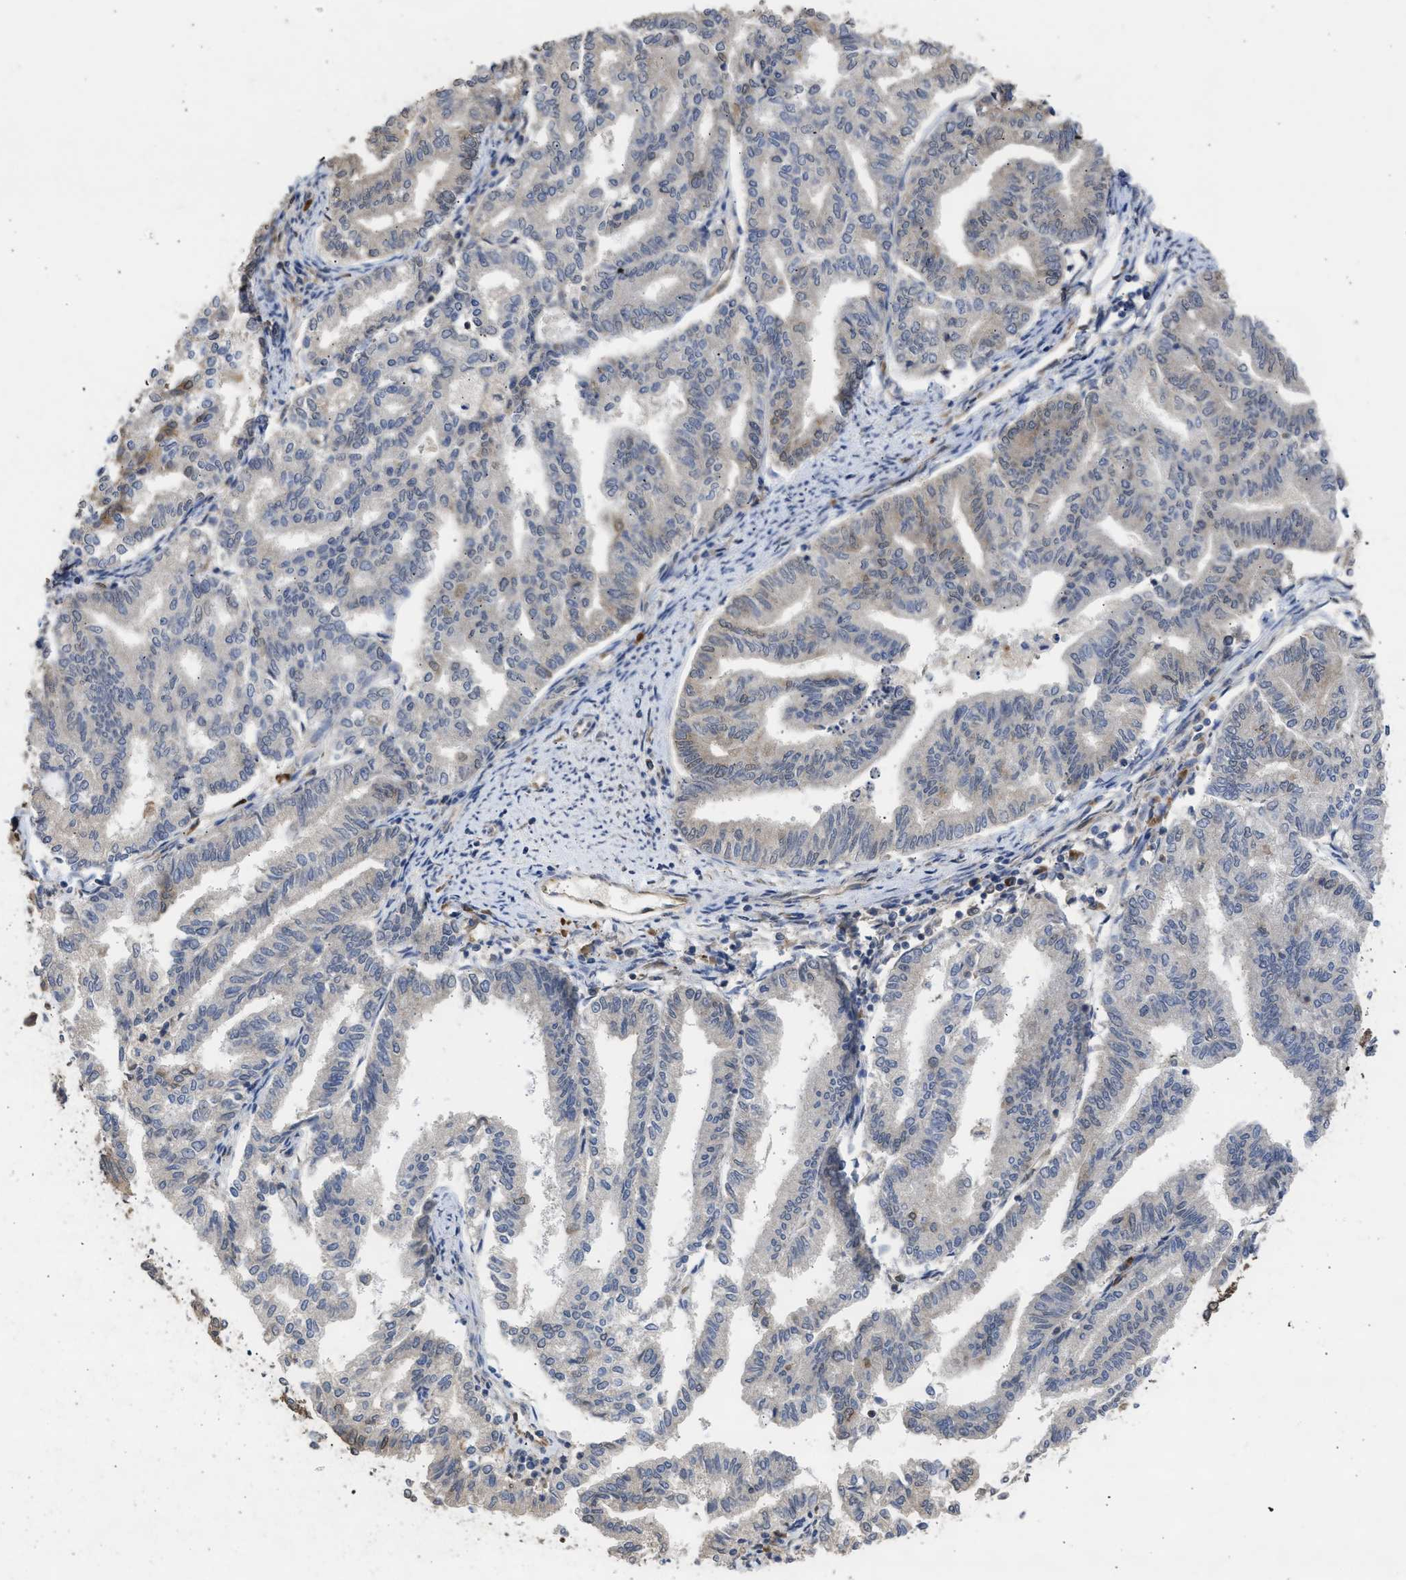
{"staining": {"intensity": "moderate", "quantity": "<25%", "location": "cytoplasmic/membranous,nuclear"}, "tissue": "endometrial cancer", "cell_type": "Tumor cells", "image_type": "cancer", "snomed": [{"axis": "morphology", "description": "Adenocarcinoma, NOS"}, {"axis": "topography", "description": "Endometrium"}], "caption": "Moderate cytoplasmic/membranous and nuclear positivity is present in approximately <25% of tumor cells in endometrial adenocarcinoma.", "gene": "DNAJC1", "patient": {"sex": "female", "age": 79}}